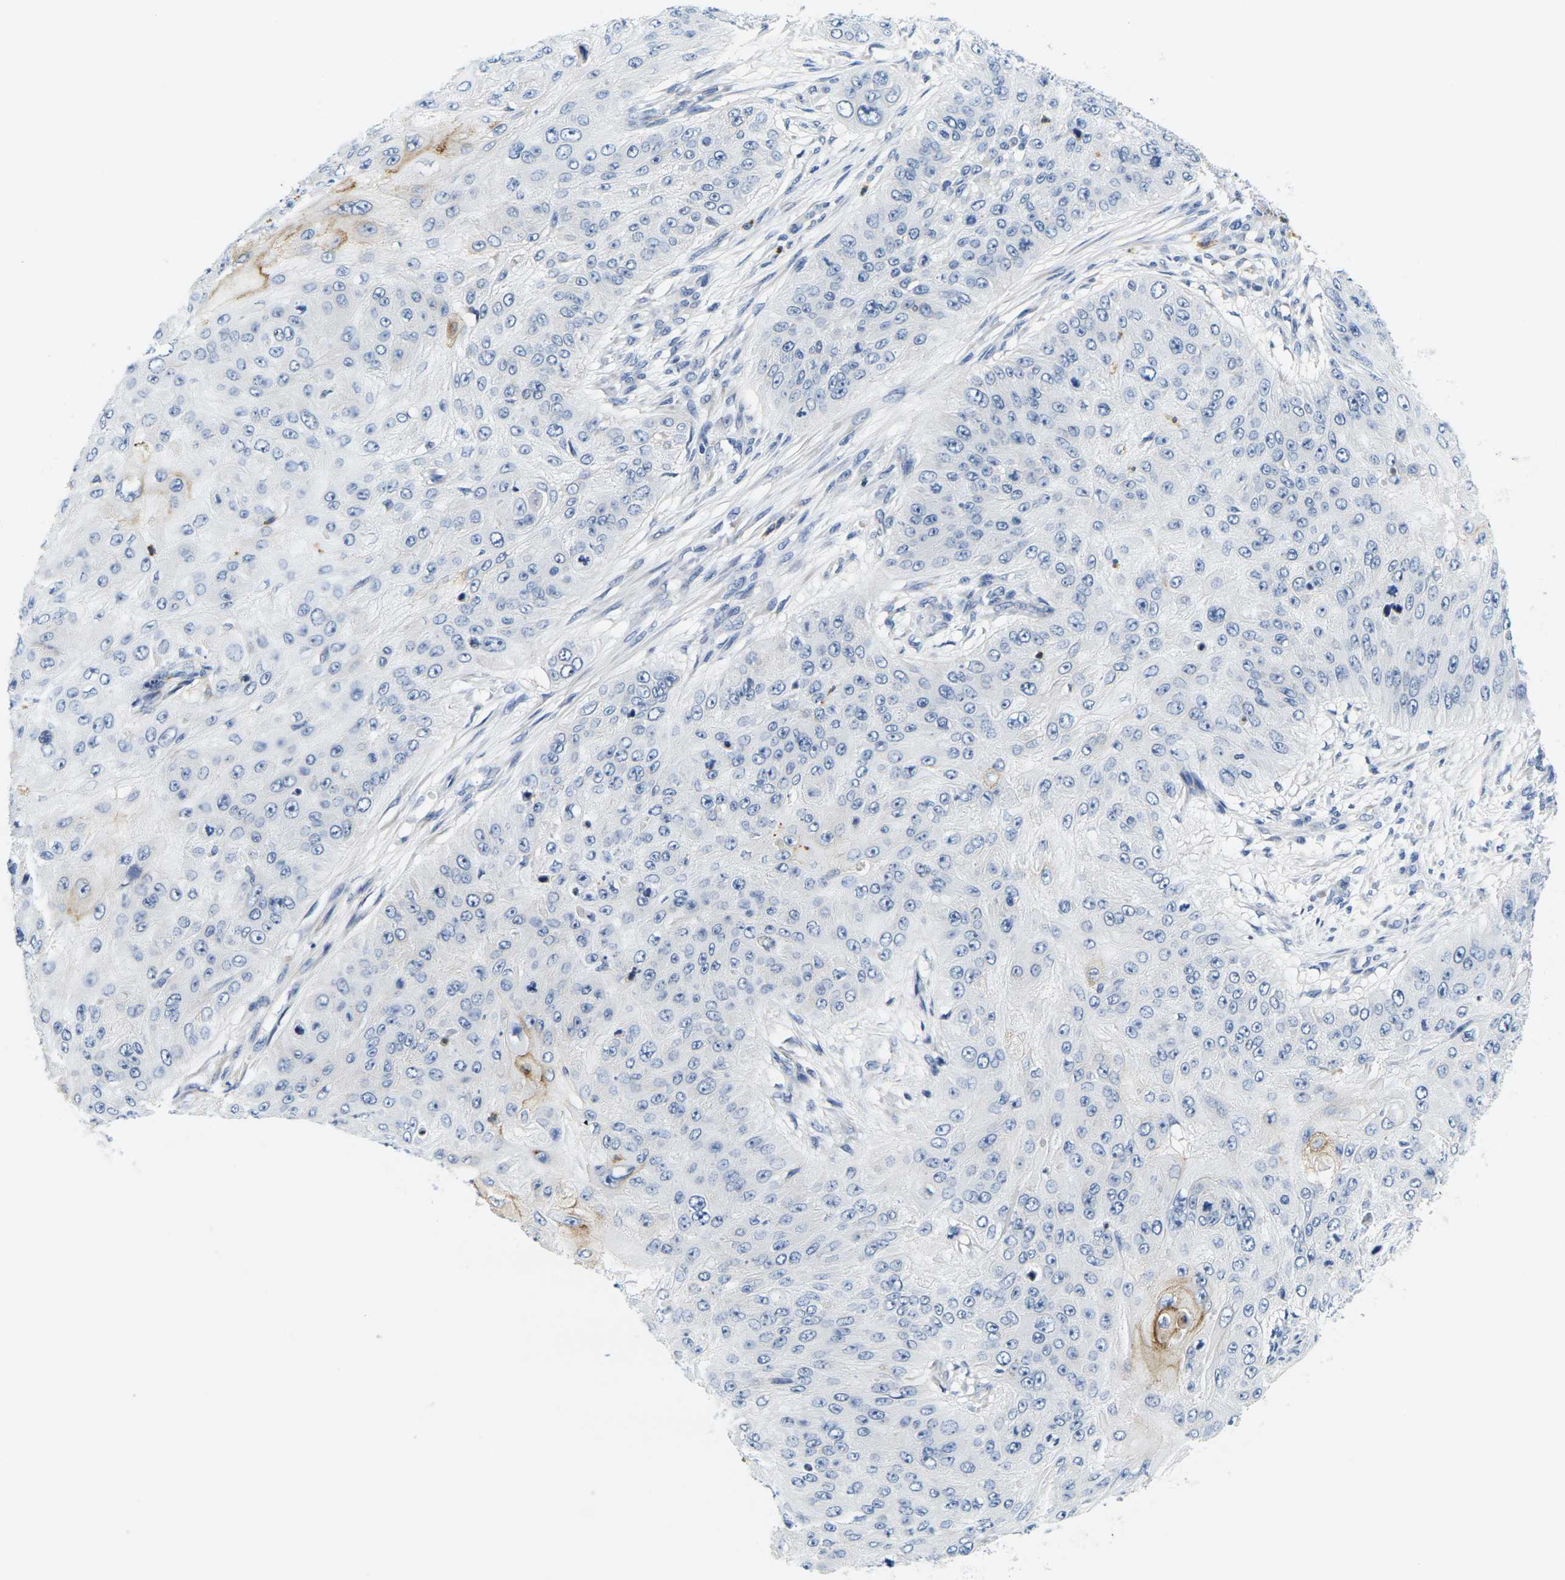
{"staining": {"intensity": "moderate", "quantity": "<25%", "location": "cytoplasmic/membranous"}, "tissue": "skin cancer", "cell_type": "Tumor cells", "image_type": "cancer", "snomed": [{"axis": "morphology", "description": "Squamous cell carcinoma, NOS"}, {"axis": "topography", "description": "Skin"}], "caption": "Moderate cytoplasmic/membranous protein staining is identified in about <25% of tumor cells in squamous cell carcinoma (skin).", "gene": "KLK5", "patient": {"sex": "female", "age": 80}}